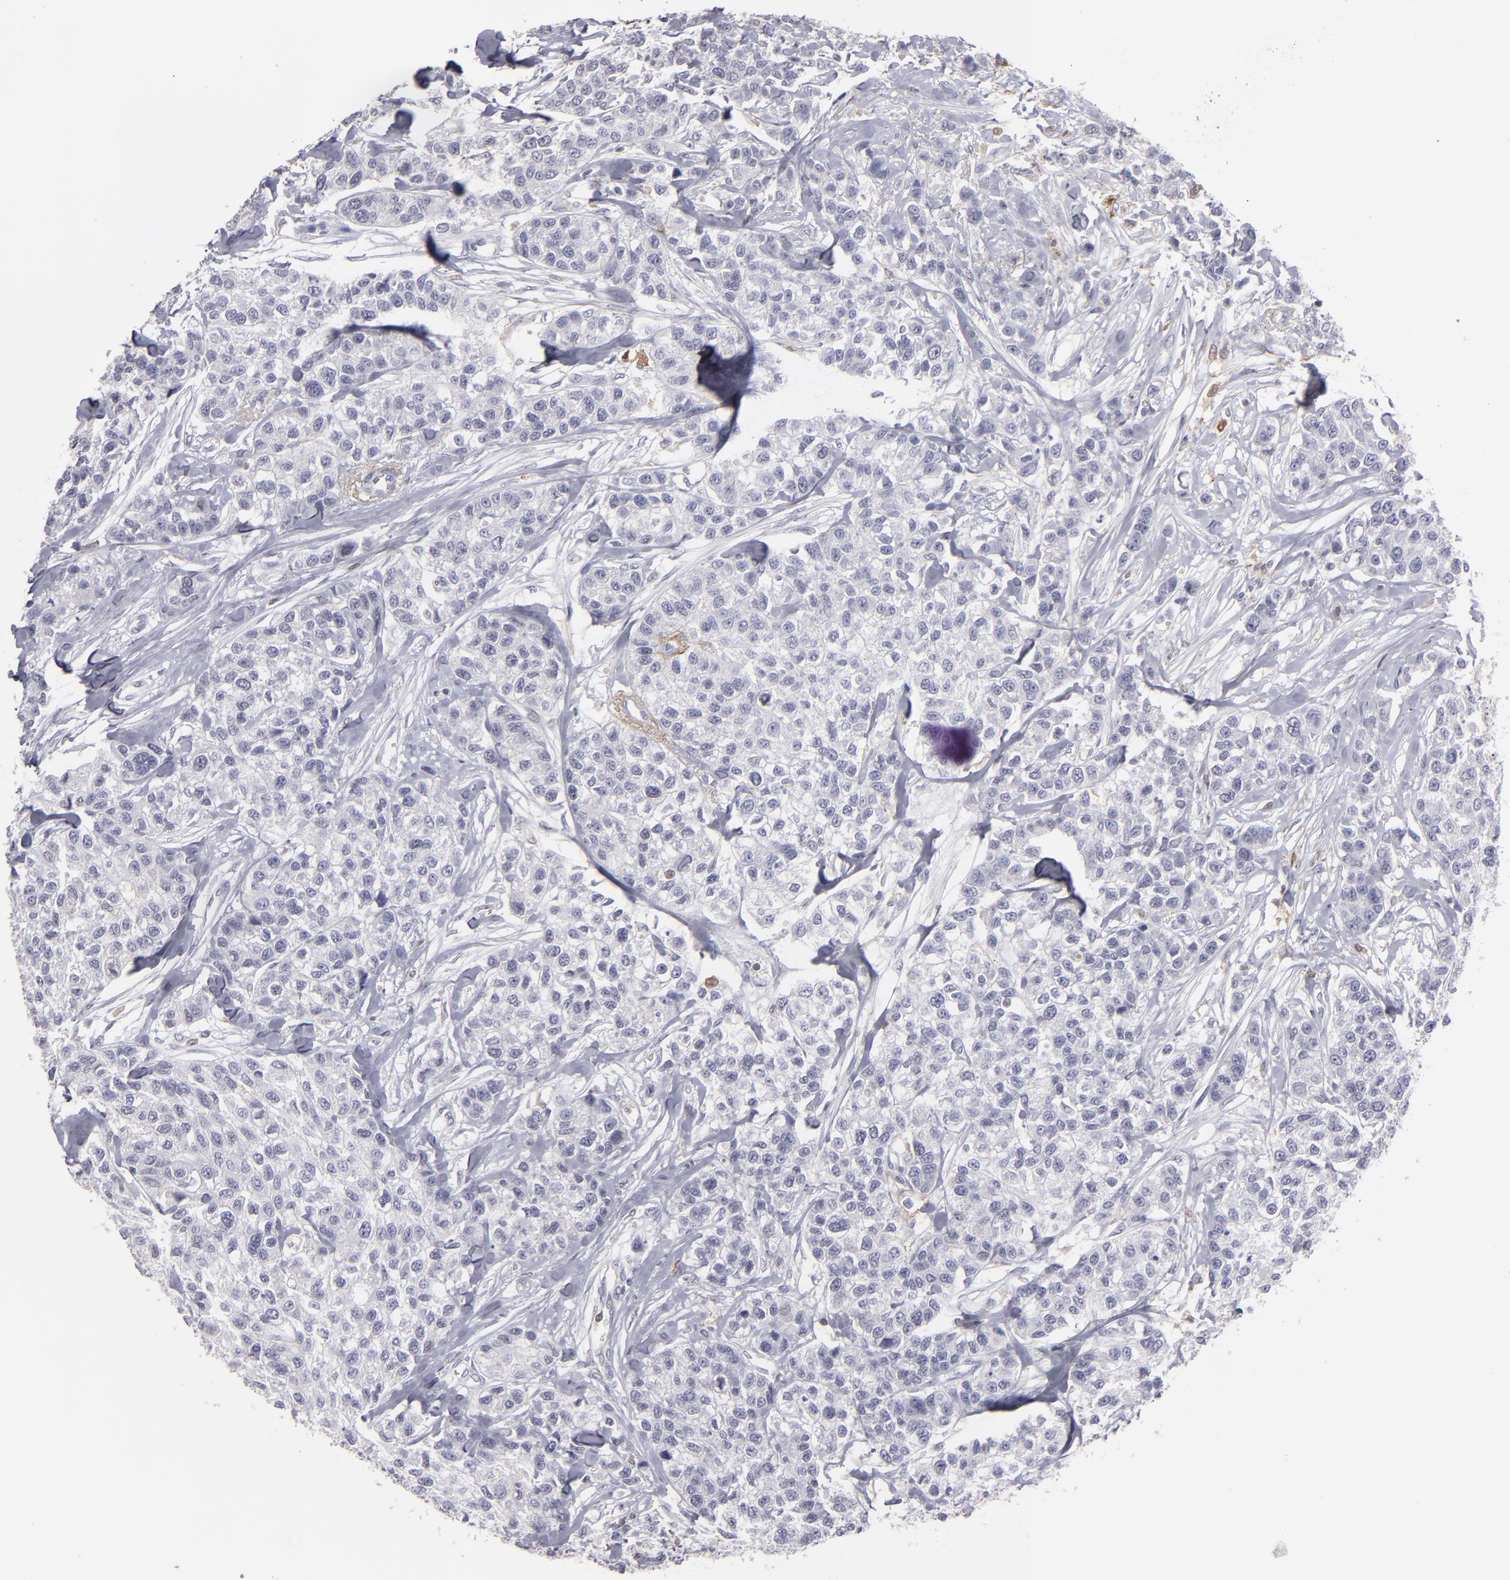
{"staining": {"intensity": "negative", "quantity": "none", "location": "none"}, "tissue": "breast cancer", "cell_type": "Tumor cells", "image_type": "cancer", "snomed": [{"axis": "morphology", "description": "Duct carcinoma"}, {"axis": "topography", "description": "Breast"}], "caption": "Breast cancer (invasive ductal carcinoma) was stained to show a protein in brown. There is no significant staining in tumor cells.", "gene": "SEMA3G", "patient": {"sex": "female", "age": 27}}